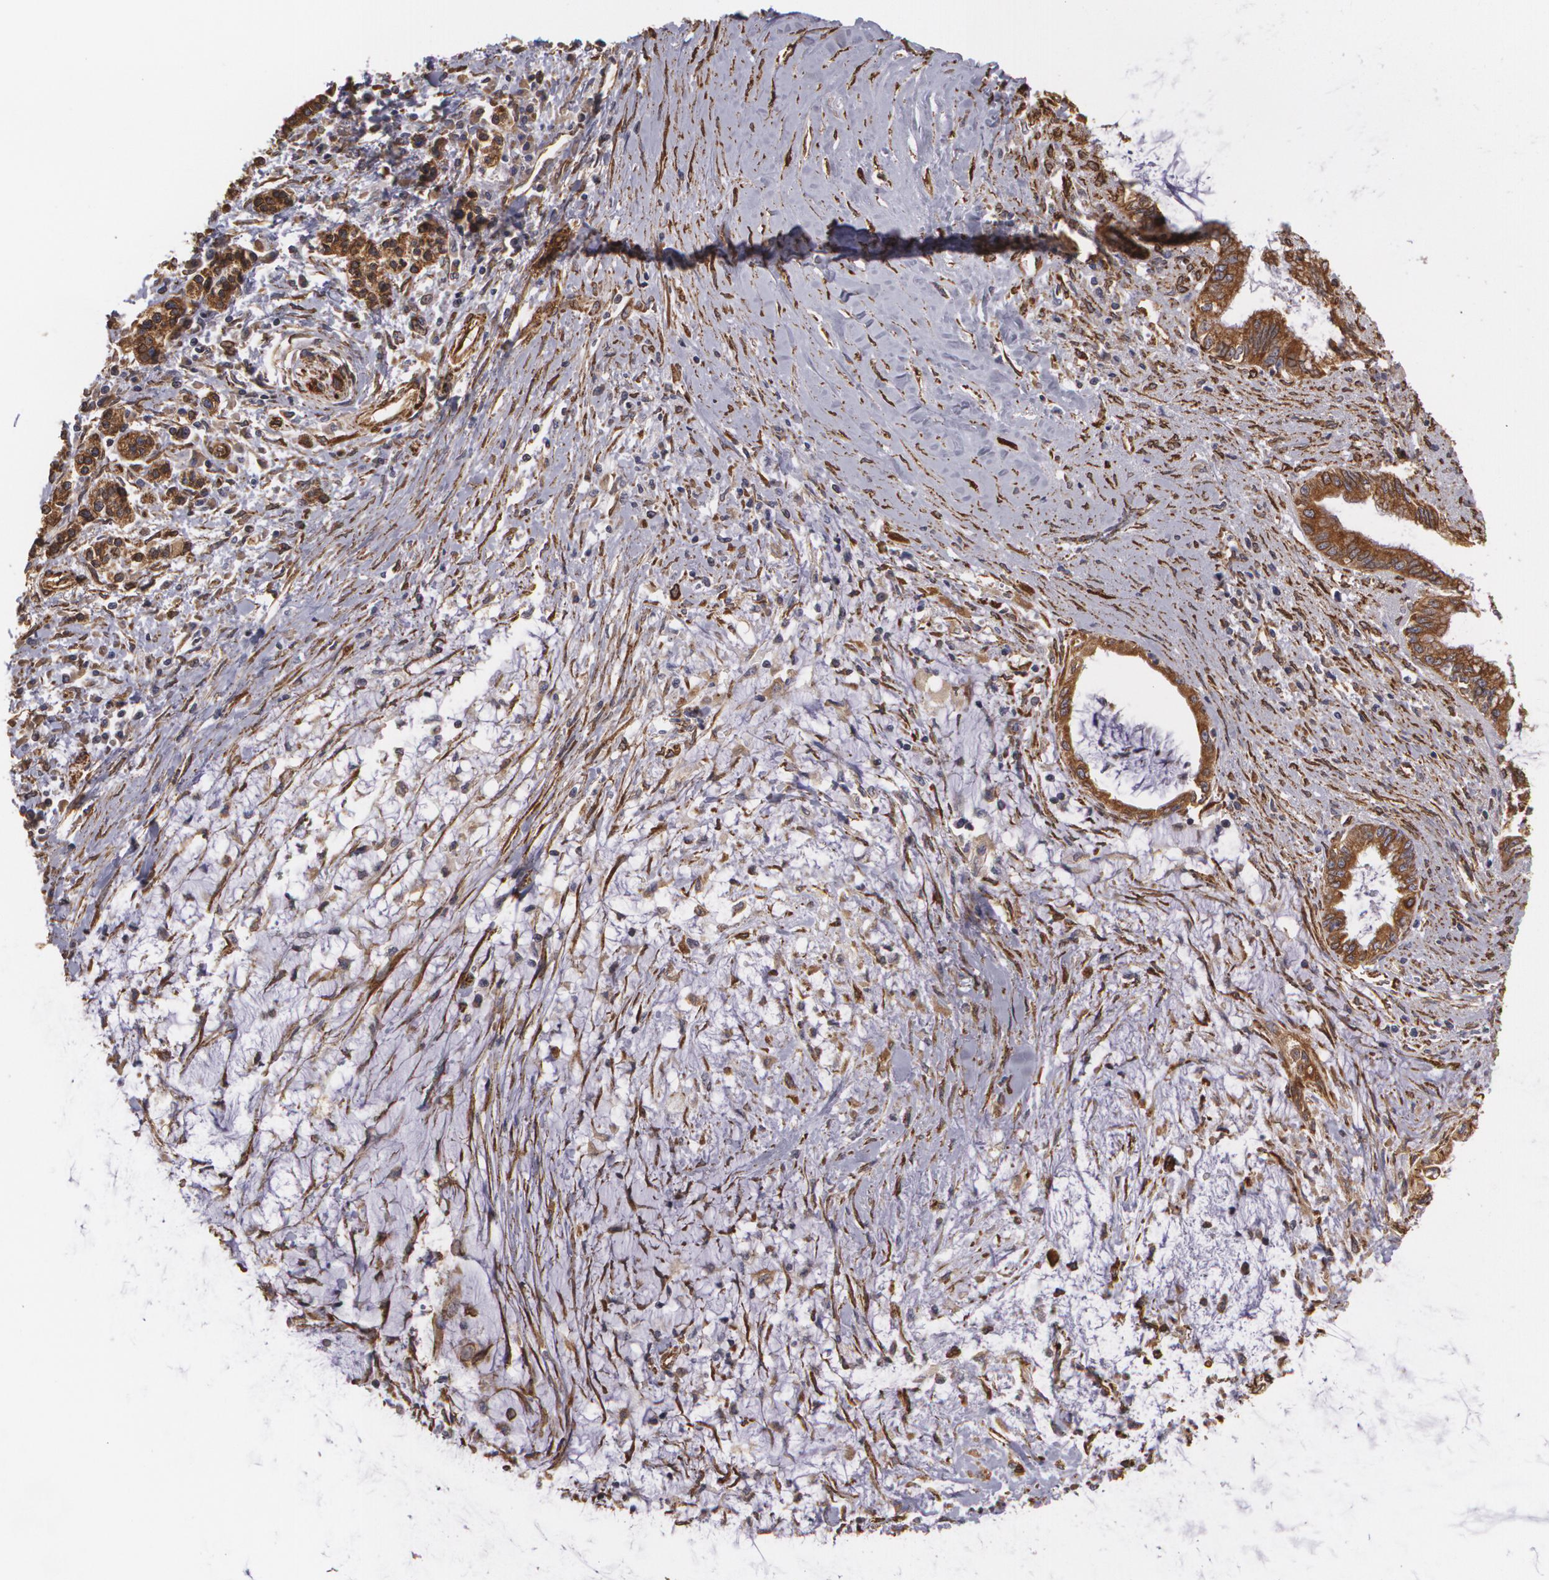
{"staining": {"intensity": "moderate", "quantity": ">75%", "location": "cytoplasmic/membranous"}, "tissue": "pancreatic cancer", "cell_type": "Tumor cells", "image_type": "cancer", "snomed": [{"axis": "morphology", "description": "Adenocarcinoma, NOS"}, {"axis": "topography", "description": "Pancreas"}], "caption": "Protein expression analysis of pancreatic cancer (adenocarcinoma) shows moderate cytoplasmic/membranous expression in about >75% of tumor cells. The protein of interest is stained brown, and the nuclei are stained in blue (DAB IHC with brightfield microscopy, high magnification).", "gene": "CYB5R3", "patient": {"sex": "female", "age": 64}}